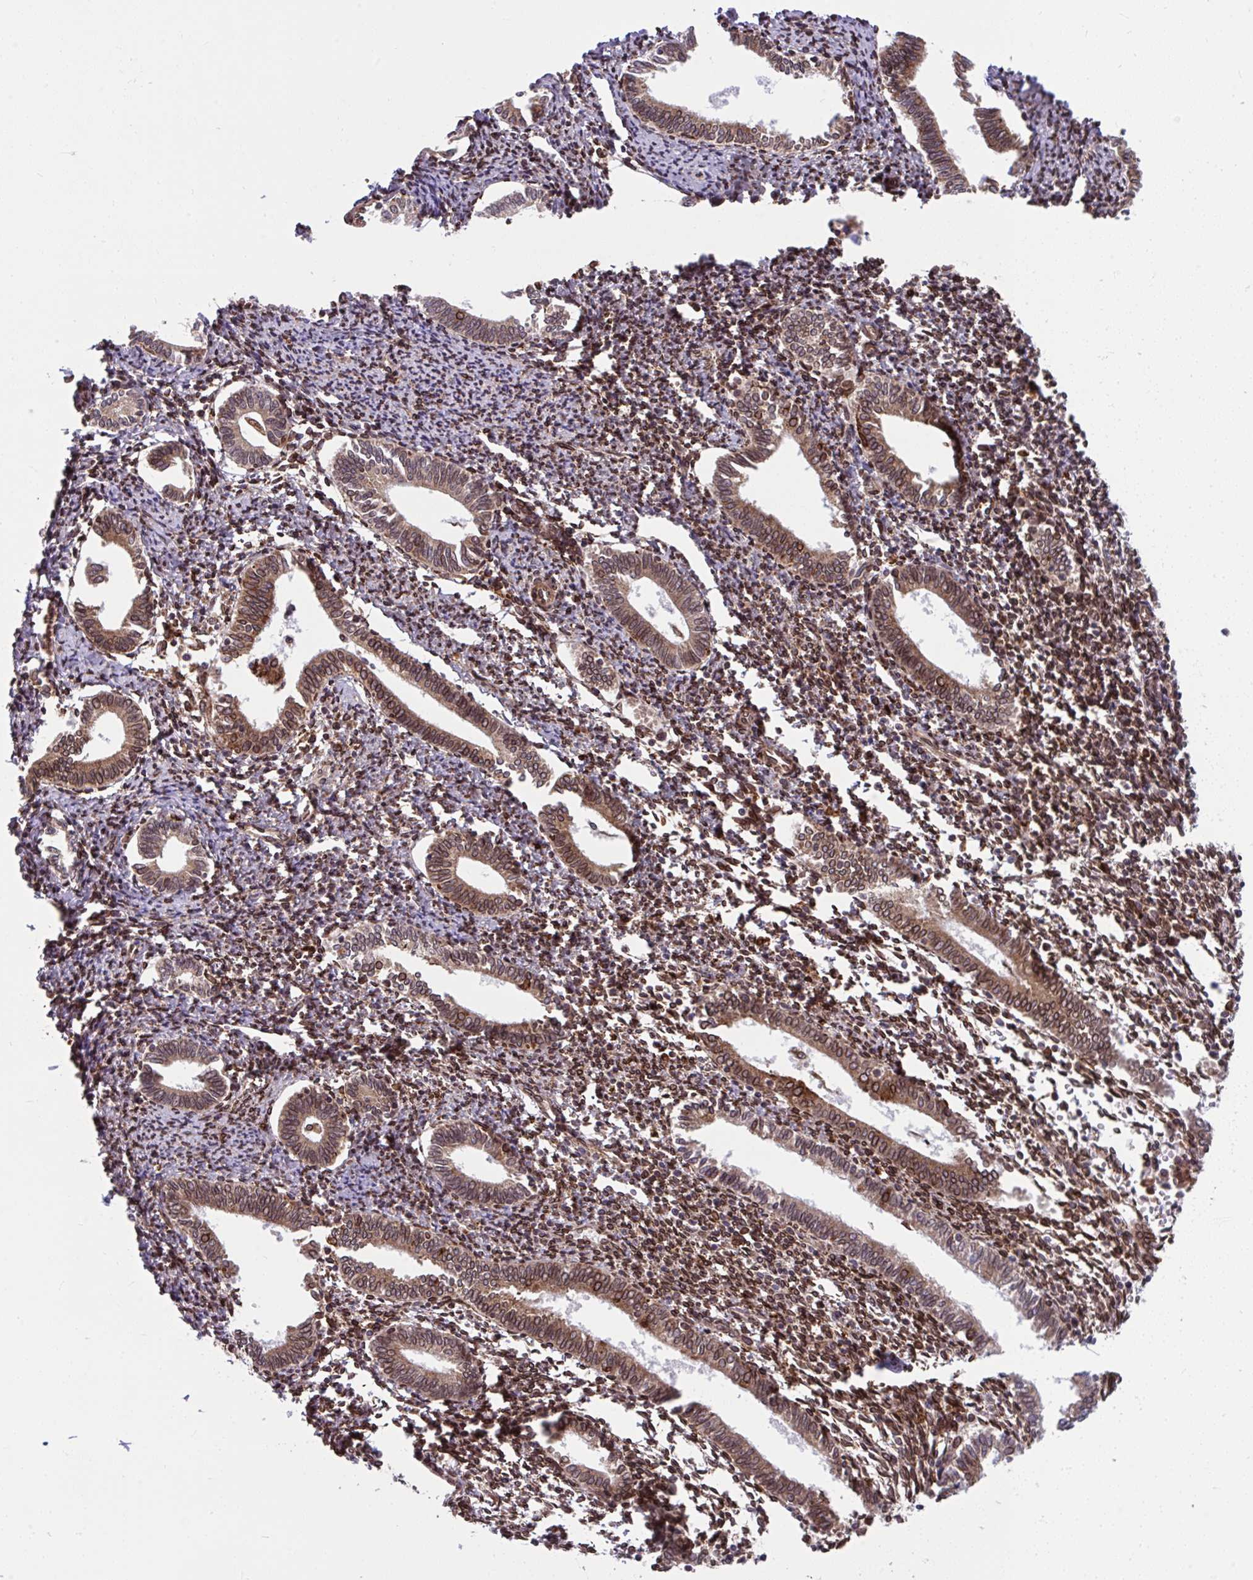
{"staining": {"intensity": "moderate", "quantity": "25%-75%", "location": "cytoplasmic/membranous"}, "tissue": "endometrium", "cell_type": "Cells in endometrial stroma", "image_type": "normal", "snomed": [{"axis": "morphology", "description": "Normal tissue, NOS"}, {"axis": "topography", "description": "Endometrium"}], "caption": "High-magnification brightfield microscopy of unremarkable endometrium stained with DAB (brown) and counterstained with hematoxylin (blue). cells in endometrial stroma exhibit moderate cytoplasmic/membranous expression is identified in about25%-75% of cells. The staining was performed using DAB, with brown indicating positive protein expression. Nuclei are stained blue with hematoxylin.", "gene": "STIM2", "patient": {"sex": "female", "age": 41}}